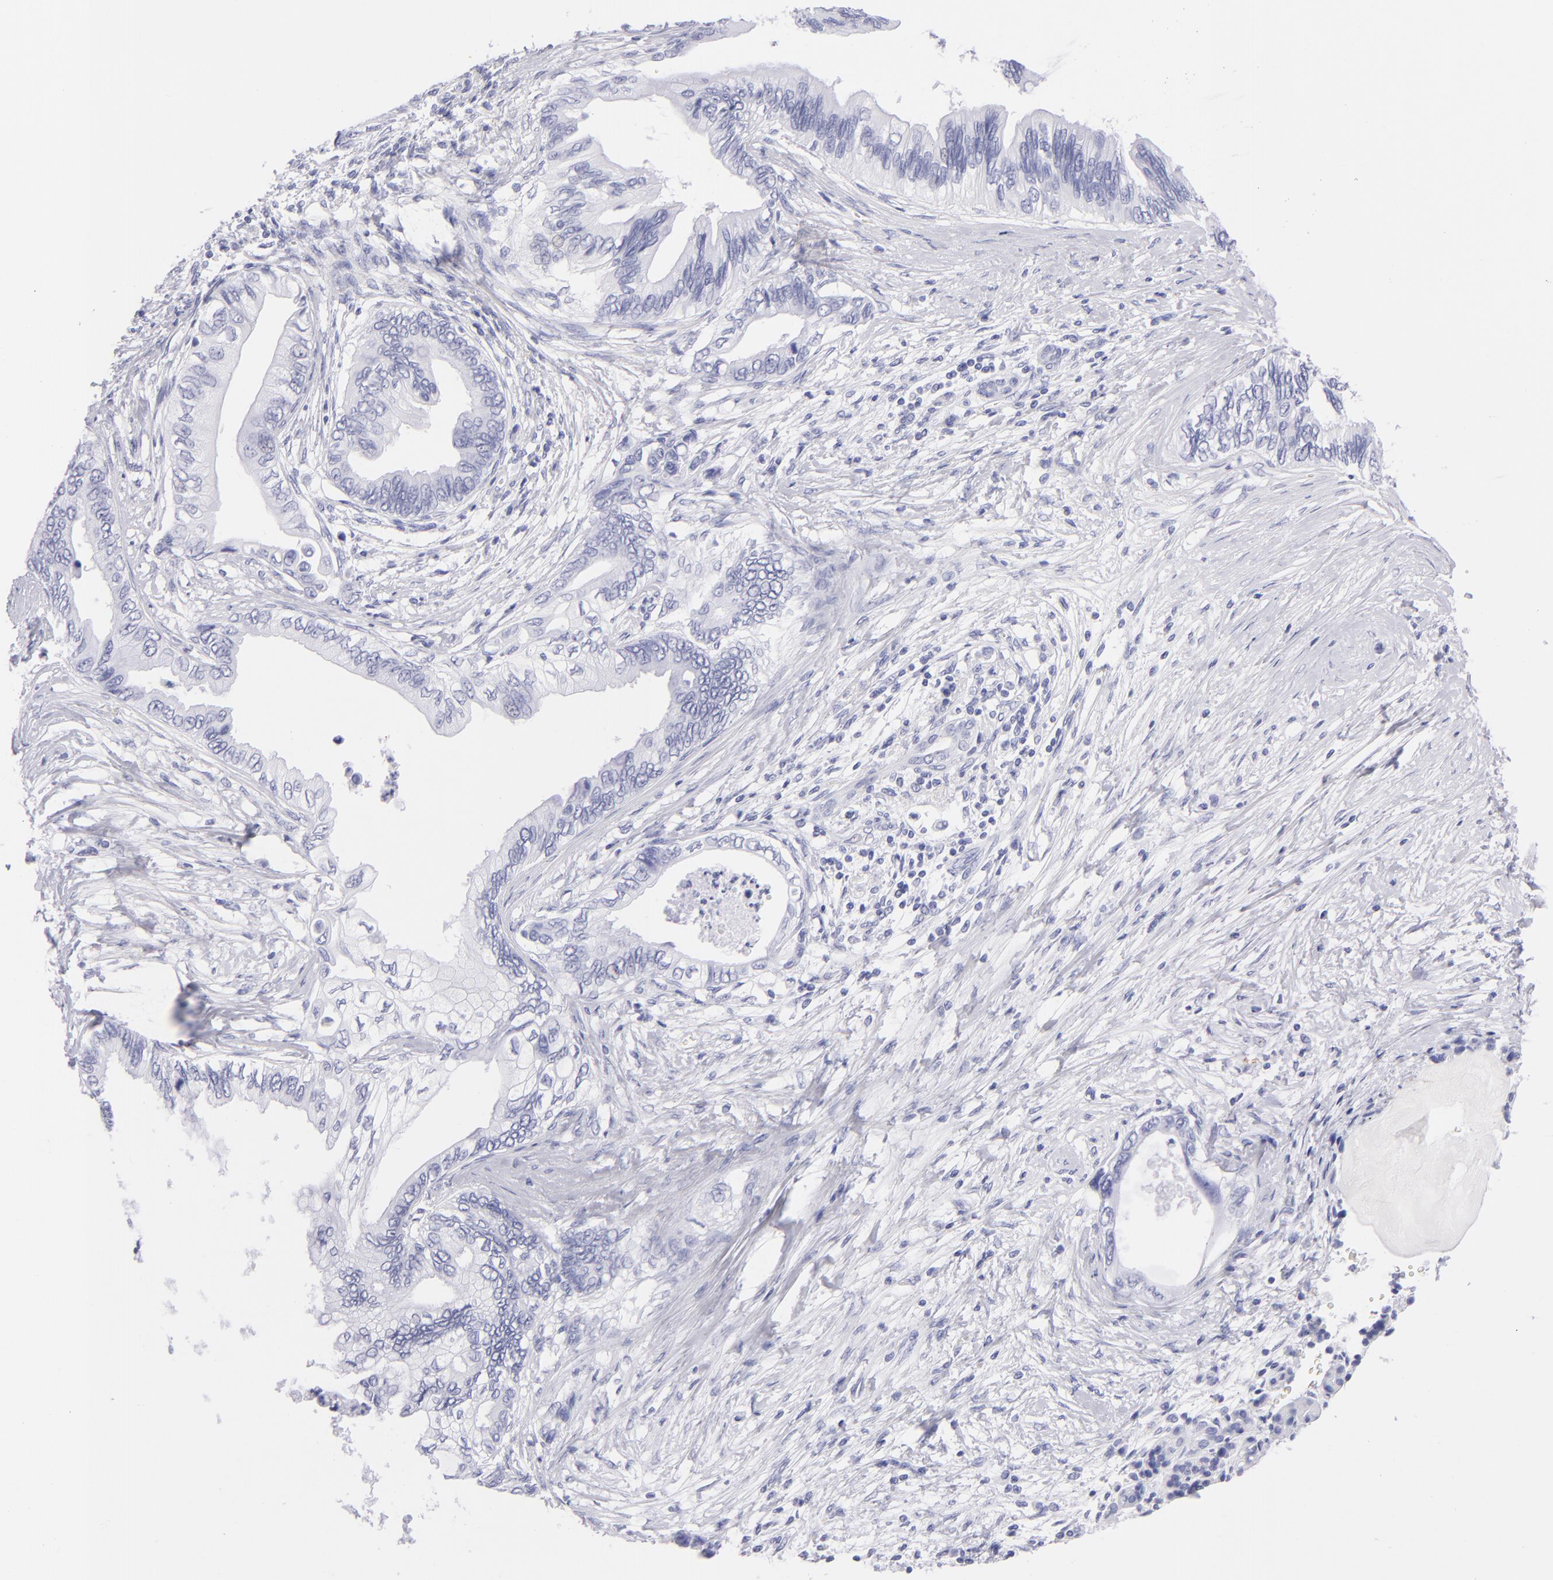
{"staining": {"intensity": "negative", "quantity": "none", "location": "none"}, "tissue": "pancreatic cancer", "cell_type": "Tumor cells", "image_type": "cancer", "snomed": [{"axis": "morphology", "description": "Adenocarcinoma, NOS"}, {"axis": "topography", "description": "Pancreas"}], "caption": "Immunohistochemistry (IHC) micrograph of human pancreatic cancer (adenocarcinoma) stained for a protein (brown), which displays no staining in tumor cells. The staining was performed using DAB to visualize the protein expression in brown, while the nuclei were stained in blue with hematoxylin (Magnification: 20x).", "gene": "PRPH", "patient": {"sex": "female", "age": 66}}